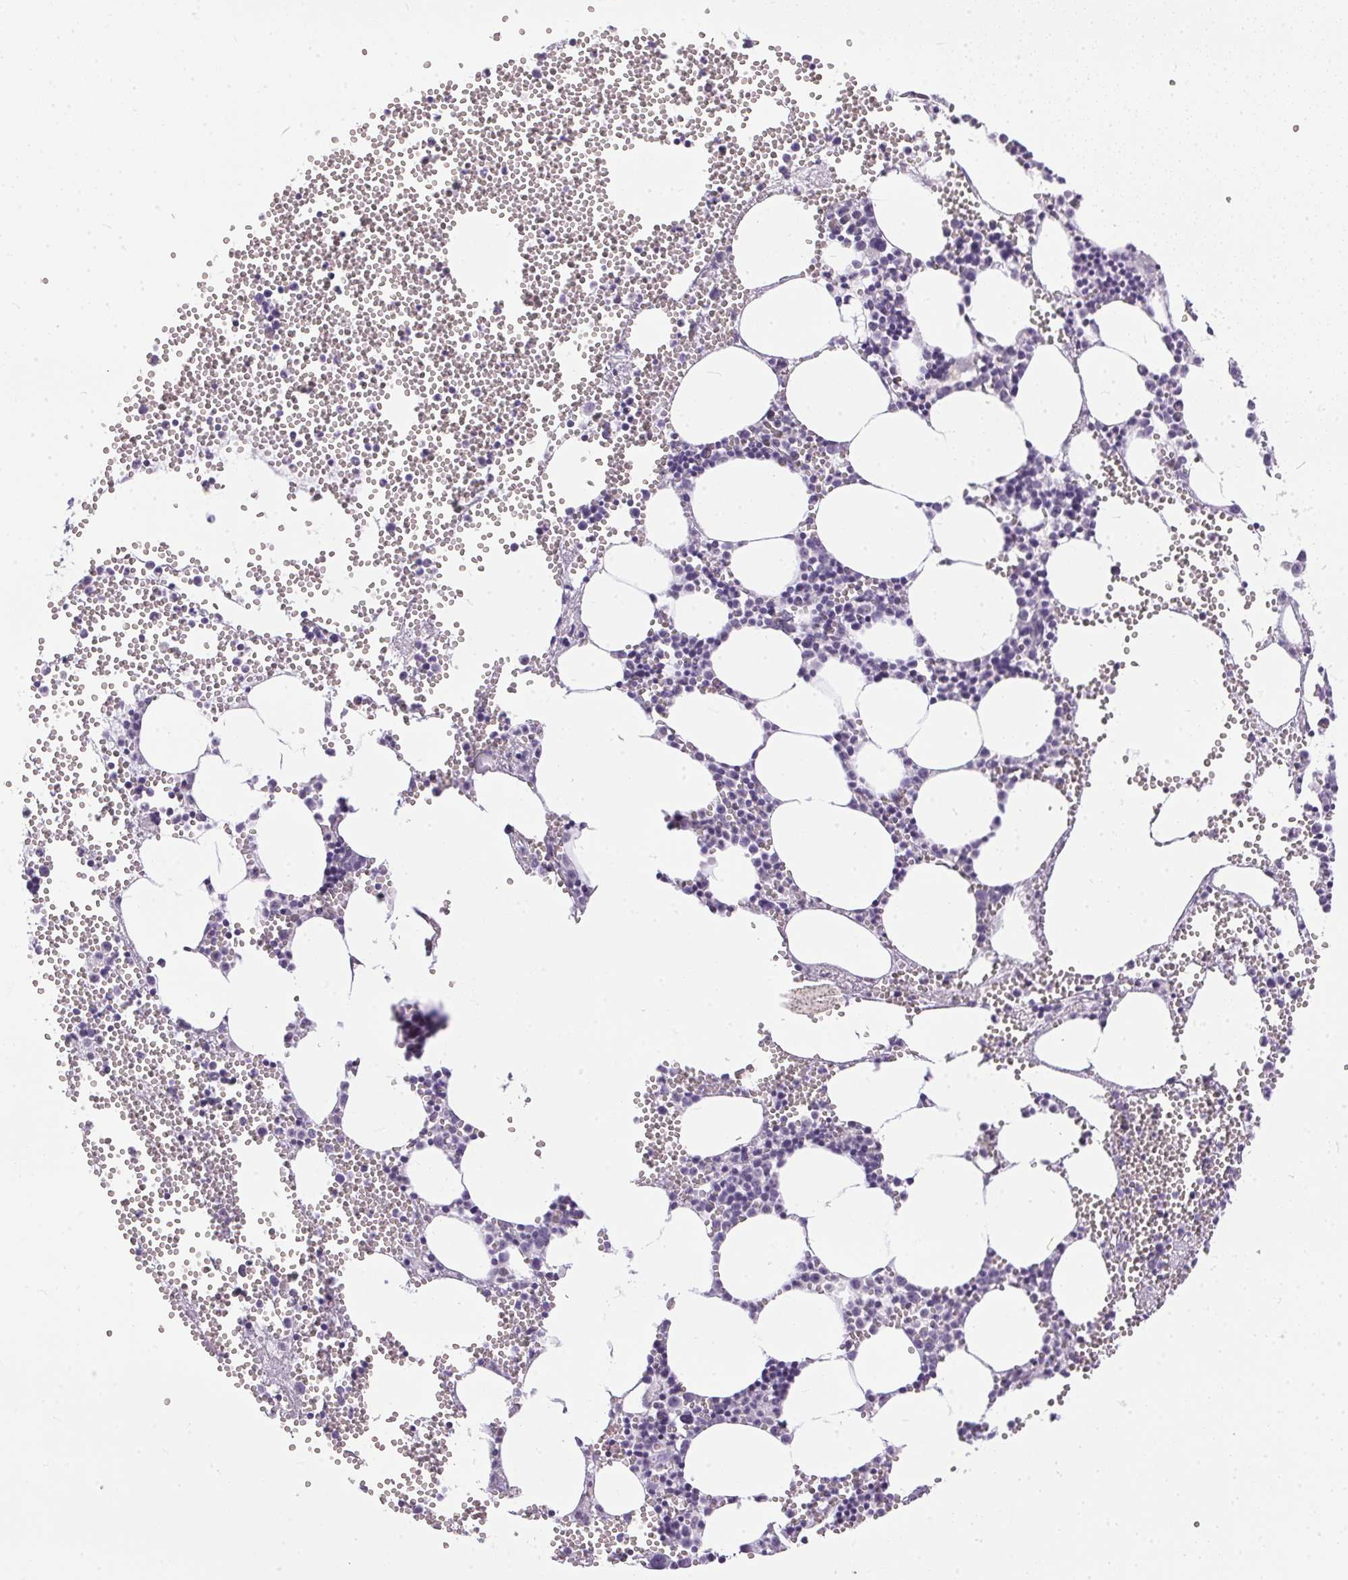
{"staining": {"intensity": "negative", "quantity": "none", "location": "none"}, "tissue": "bone marrow", "cell_type": "Hematopoietic cells", "image_type": "normal", "snomed": [{"axis": "morphology", "description": "Normal tissue, NOS"}, {"axis": "topography", "description": "Bone marrow"}], "caption": "There is no significant expression in hematopoietic cells of bone marrow. (Stains: DAB immunohistochemistry with hematoxylin counter stain, Microscopy: brightfield microscopy at high magnification).", "gene": "GBP6", "patient": {"sex": "male", "age": 89}}